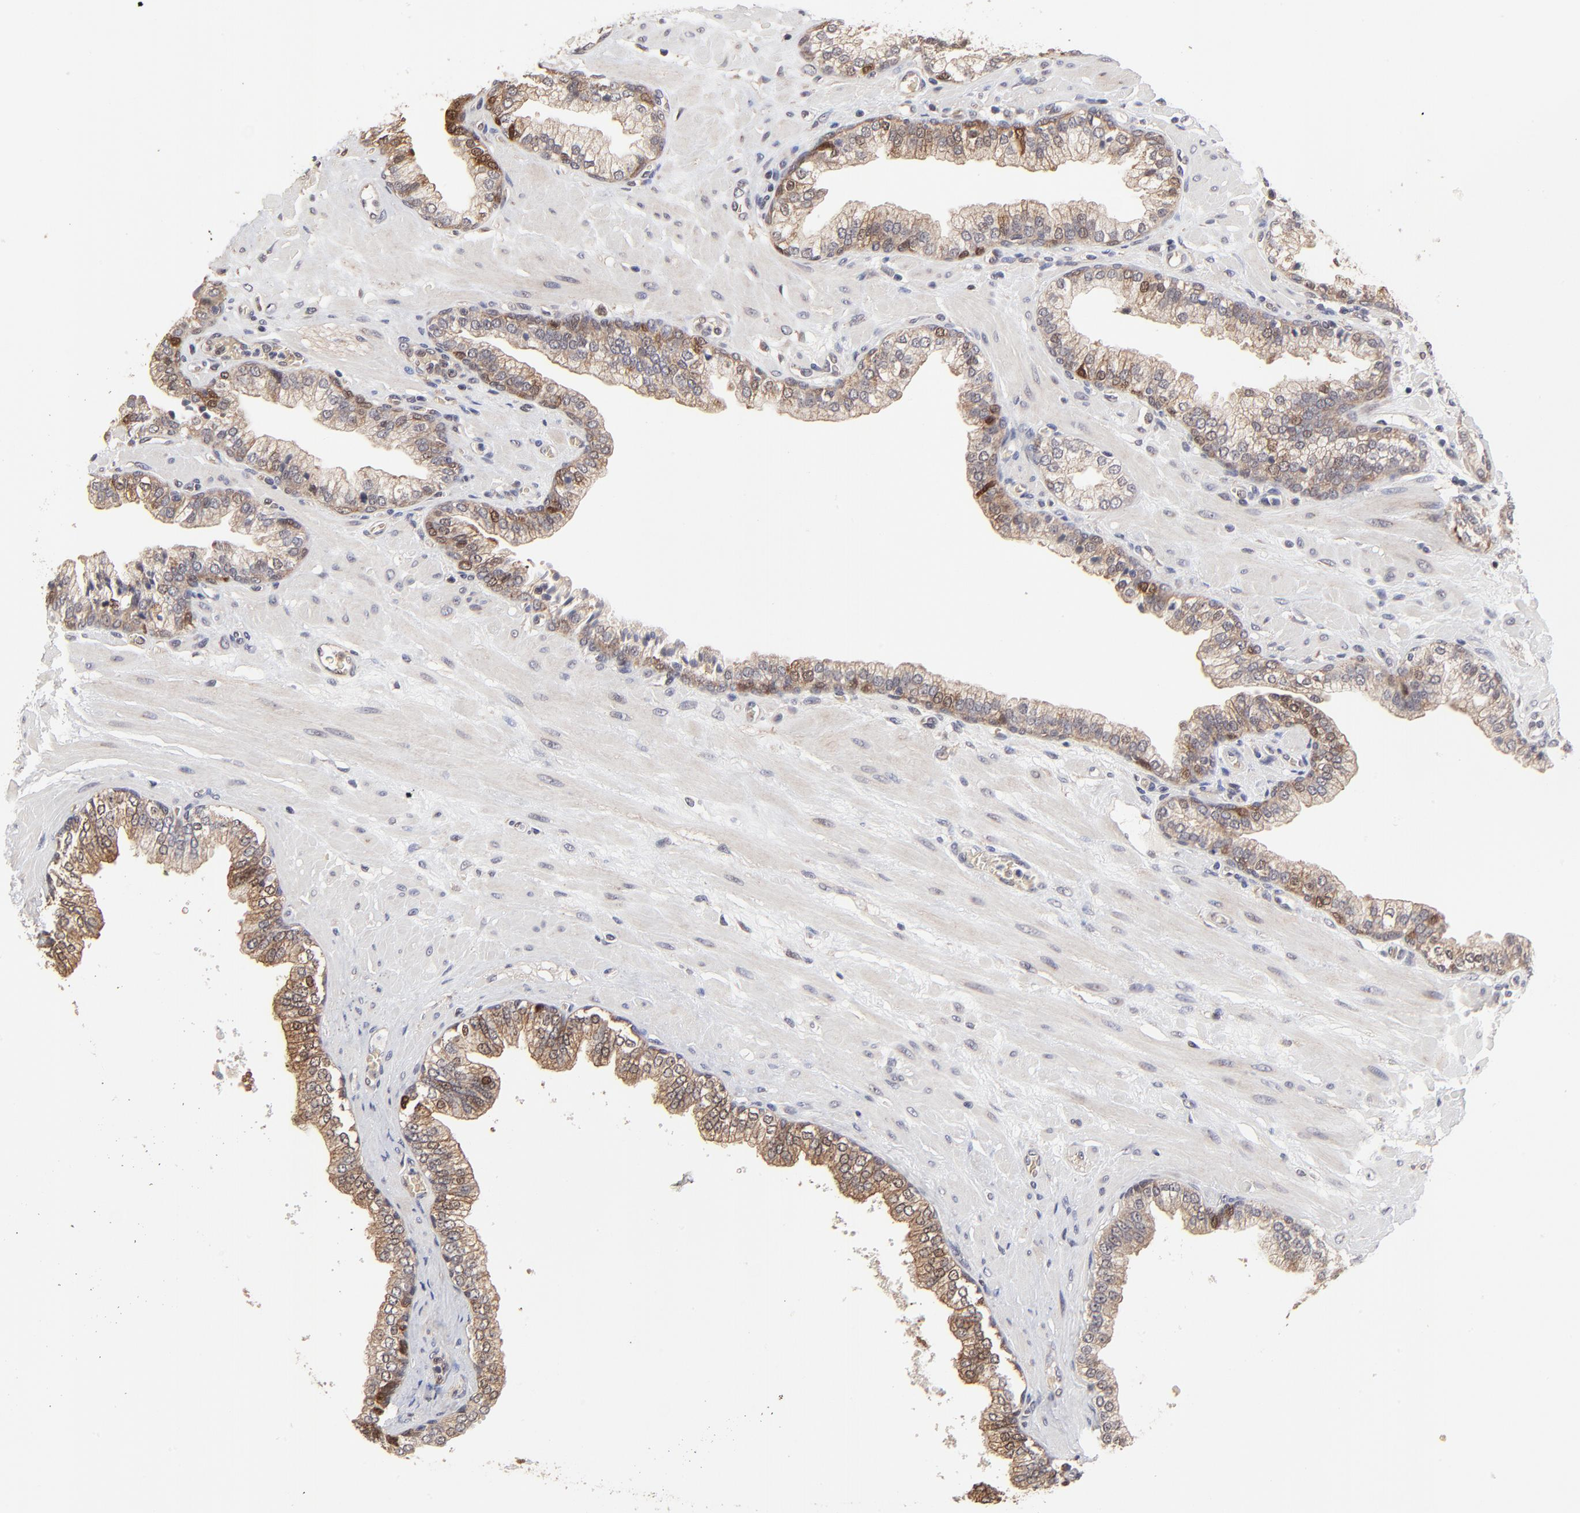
{"staining": {"intensity": "moderate", "quantity": ">75%", "location": "cytoplasmic/membranous"}, "tissue": "prostate", "cell_type": "Glandular cells", "image_type": "normal", "snomed": [{"axis": "morphology", "description": "Normal tissue, NOS"}, {"axis": "topography", "description": "Prostate"}], "caption": "The image demonstrates a brown stain indicating the presence of a protein in the cytoplasmic/membranous of glandular cells in prostate. (Stains: DAB (3,3'-diaminobenzidine) in brown, nuclei in blue, Microscopy: brightfield microscopy at high magnification).", "gene": "FRMD8", "patient": {"sex": "male", "age": 60}}